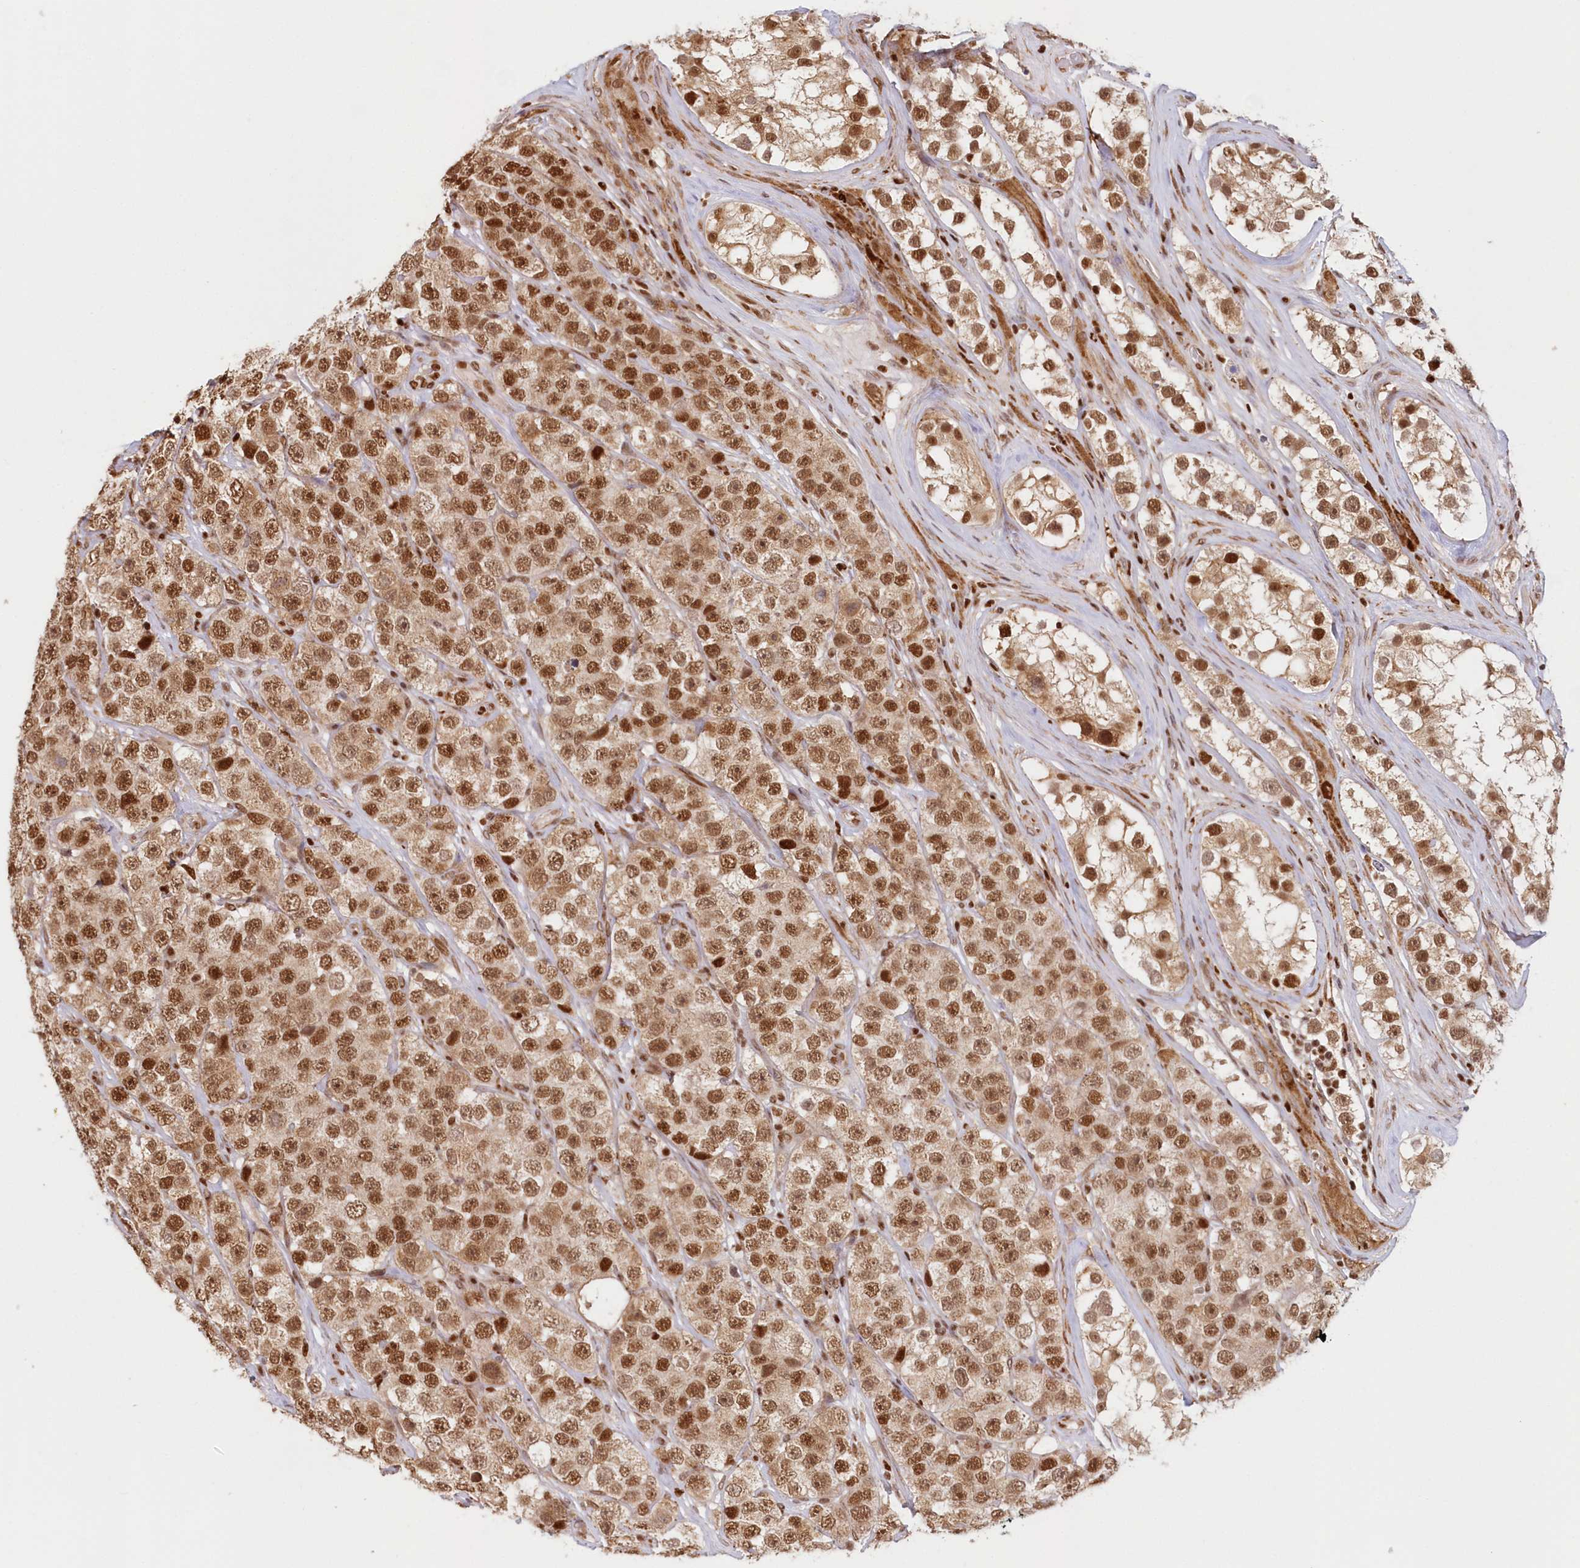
{"staining": {"intensity": "moderate", "quantity": ">75%", "location": "nuclear"}, "tissue": "testis cancer", "cell_type": "Tumor cells", "image_type": "cancer", "snomed": [{"axis": "morphology", "description": "Seminoma, NOS"}, {"axis": "topography", "description": "Testis"}], "caption": "Approximately >75% of tumor cells in testis cancer (seminoma) exhibit moderate nuclear protein staining as visualized by brown immunohistochemical staining.", "gene": "POLR2B", "patient": {"sex": "male", "age": 28}}